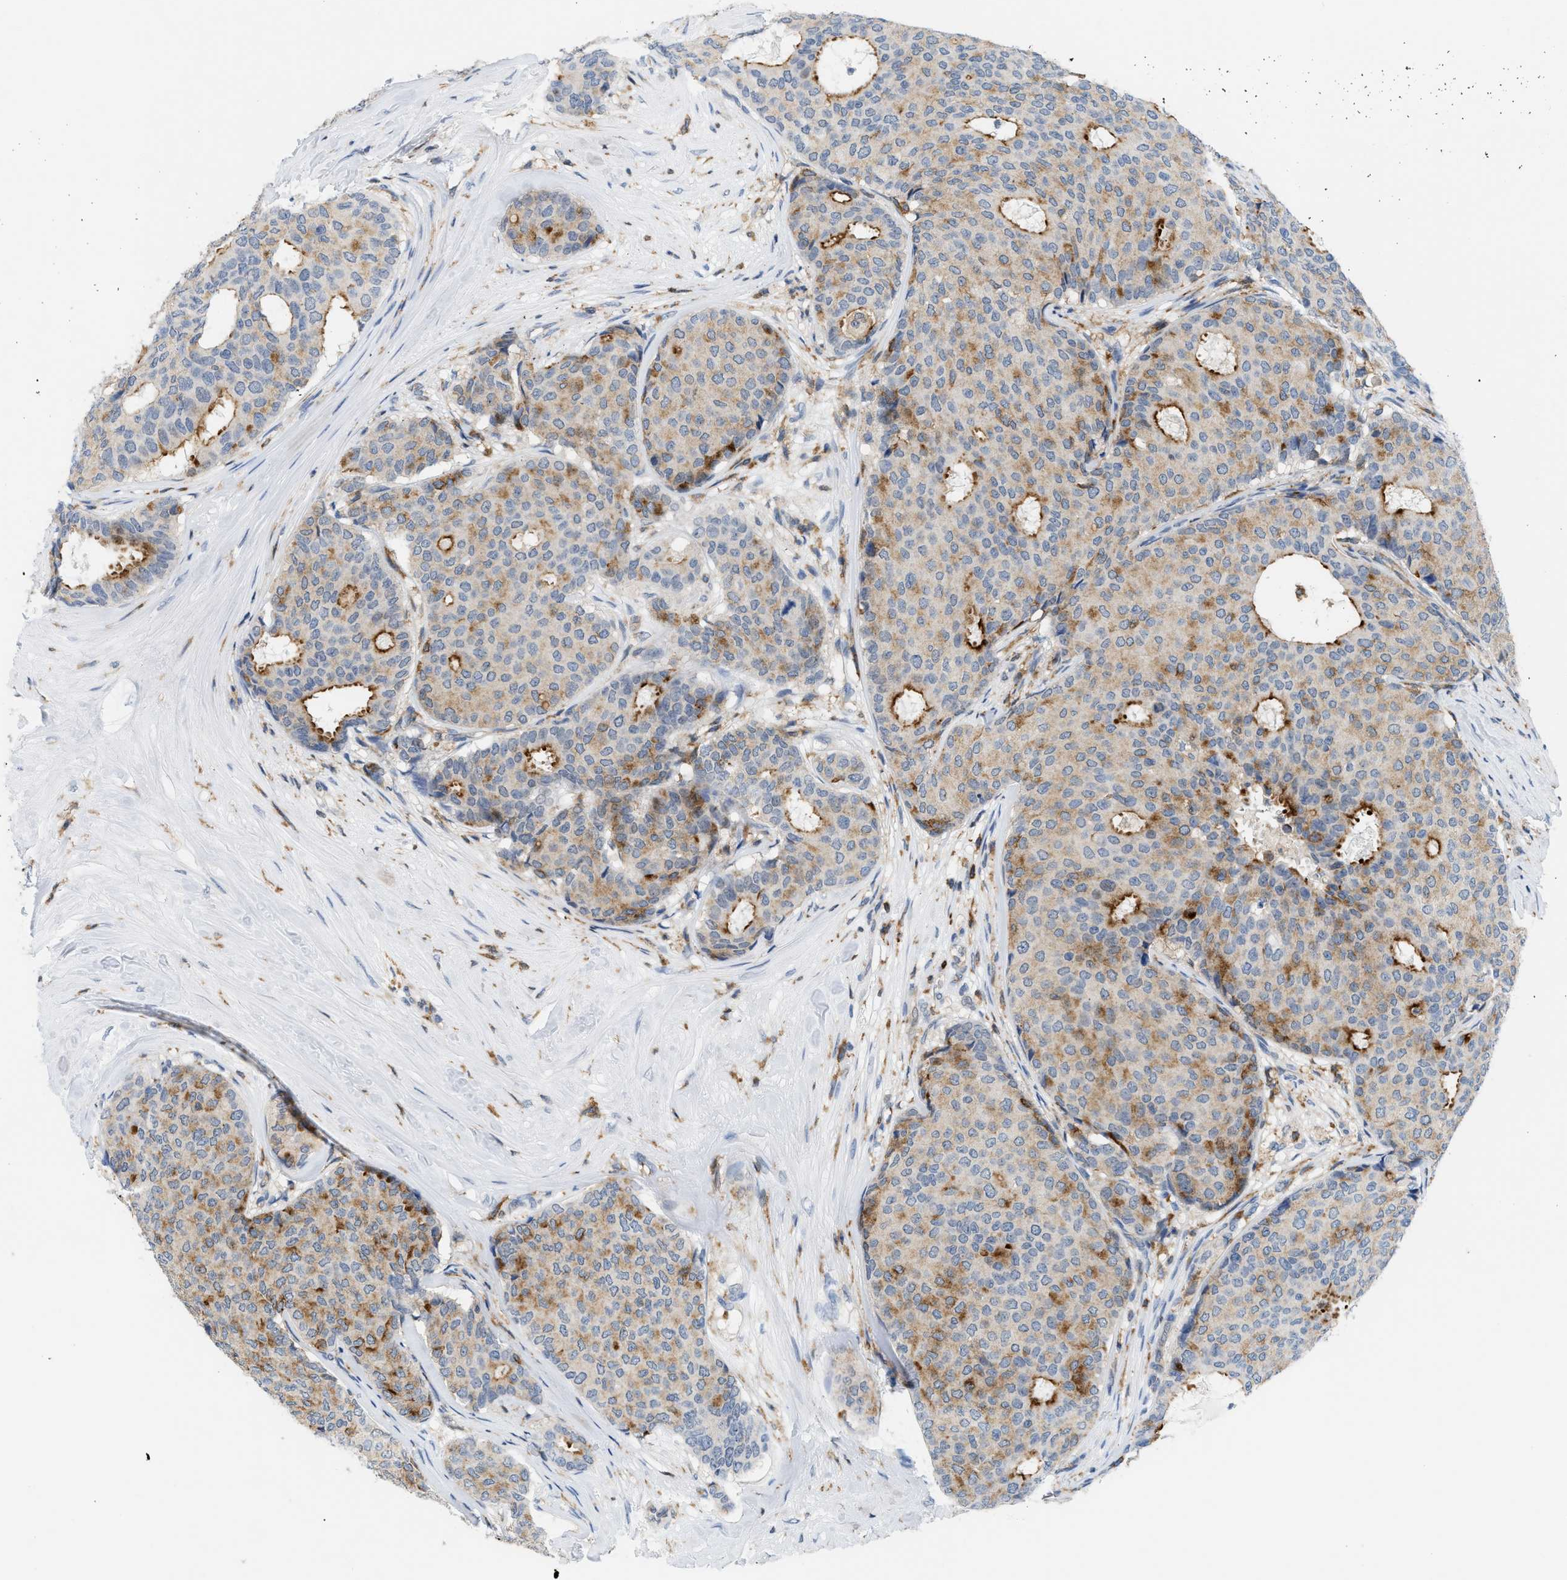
{"staining": {"intensity": "moderate", "quantity": "25%-75%", "location": "cytoplasmic/membranous"}, "tissue": "breast cancer", "cell_type": "Tumor cells", "image_type": "cancer", "snomed": [{"axis": "morphology", "description": "Duct carcinoma"}, {"axis": "topography", "description": "Breast"}], "caption": "Brown immunohistochemical staining in human breast cancer displays moderate cytoplasmic/membranous expression in approximately 25%-75% of tumor cells.", "gene": "INPP5D", "patient": {"sex": "female", "age": 75}}